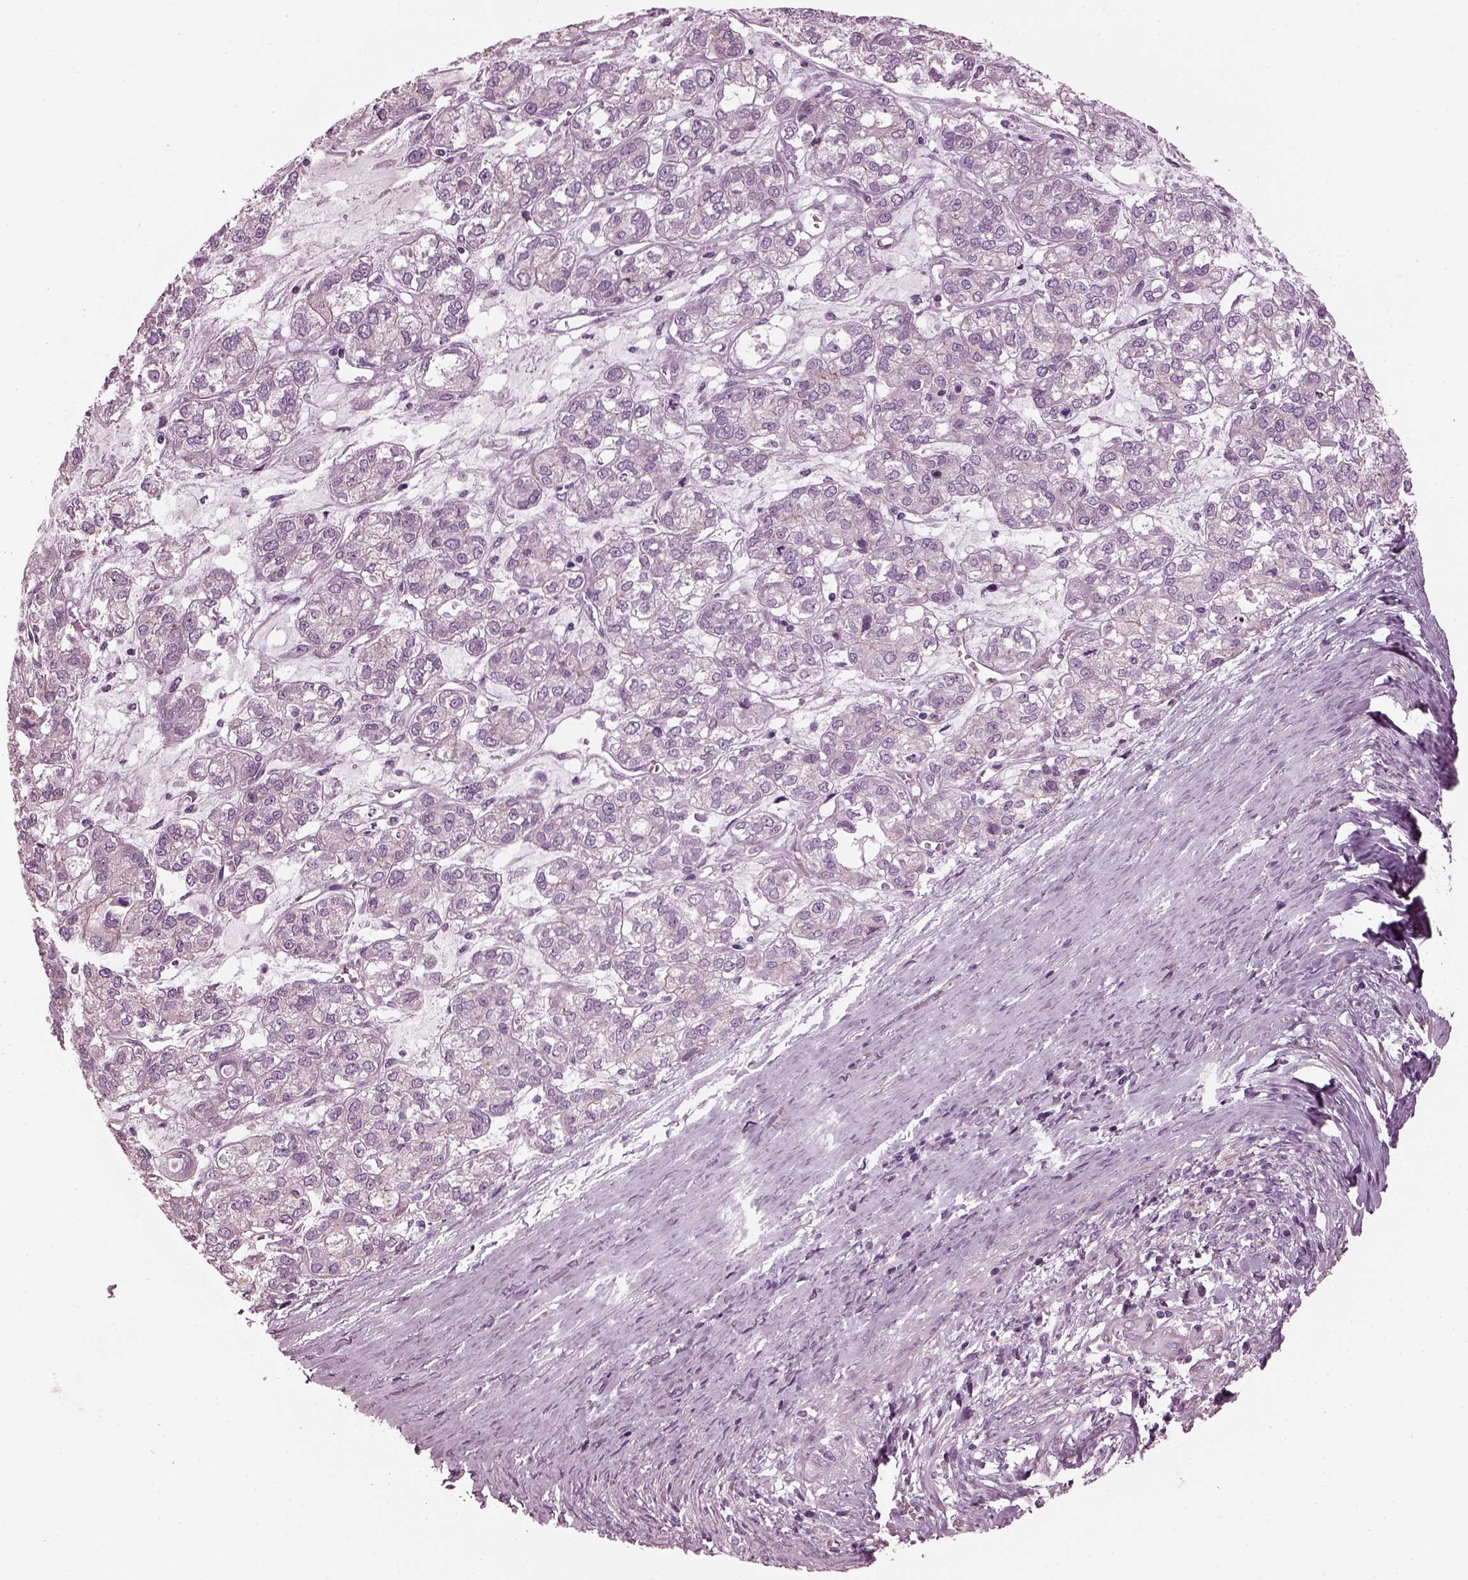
{"staining": {"intensity": "negative", "quantity": "none", "location": "none"}, "tissue": "ovarian cancer", "cell_type": "Tumor cells", "image_type": "cancer", "snomed": [{"axis": "morphology", "description": "Carcinoma, endometroid"}, {"axis": "topography", "description": "Ovary"}], "caption": "Protein analysis of ovarian cancer (endometroid carcinoma) exhibits no significant expression in tumor cells.", "gene": "BFSP1", "patient": {"sex": "female", "age": 64}}